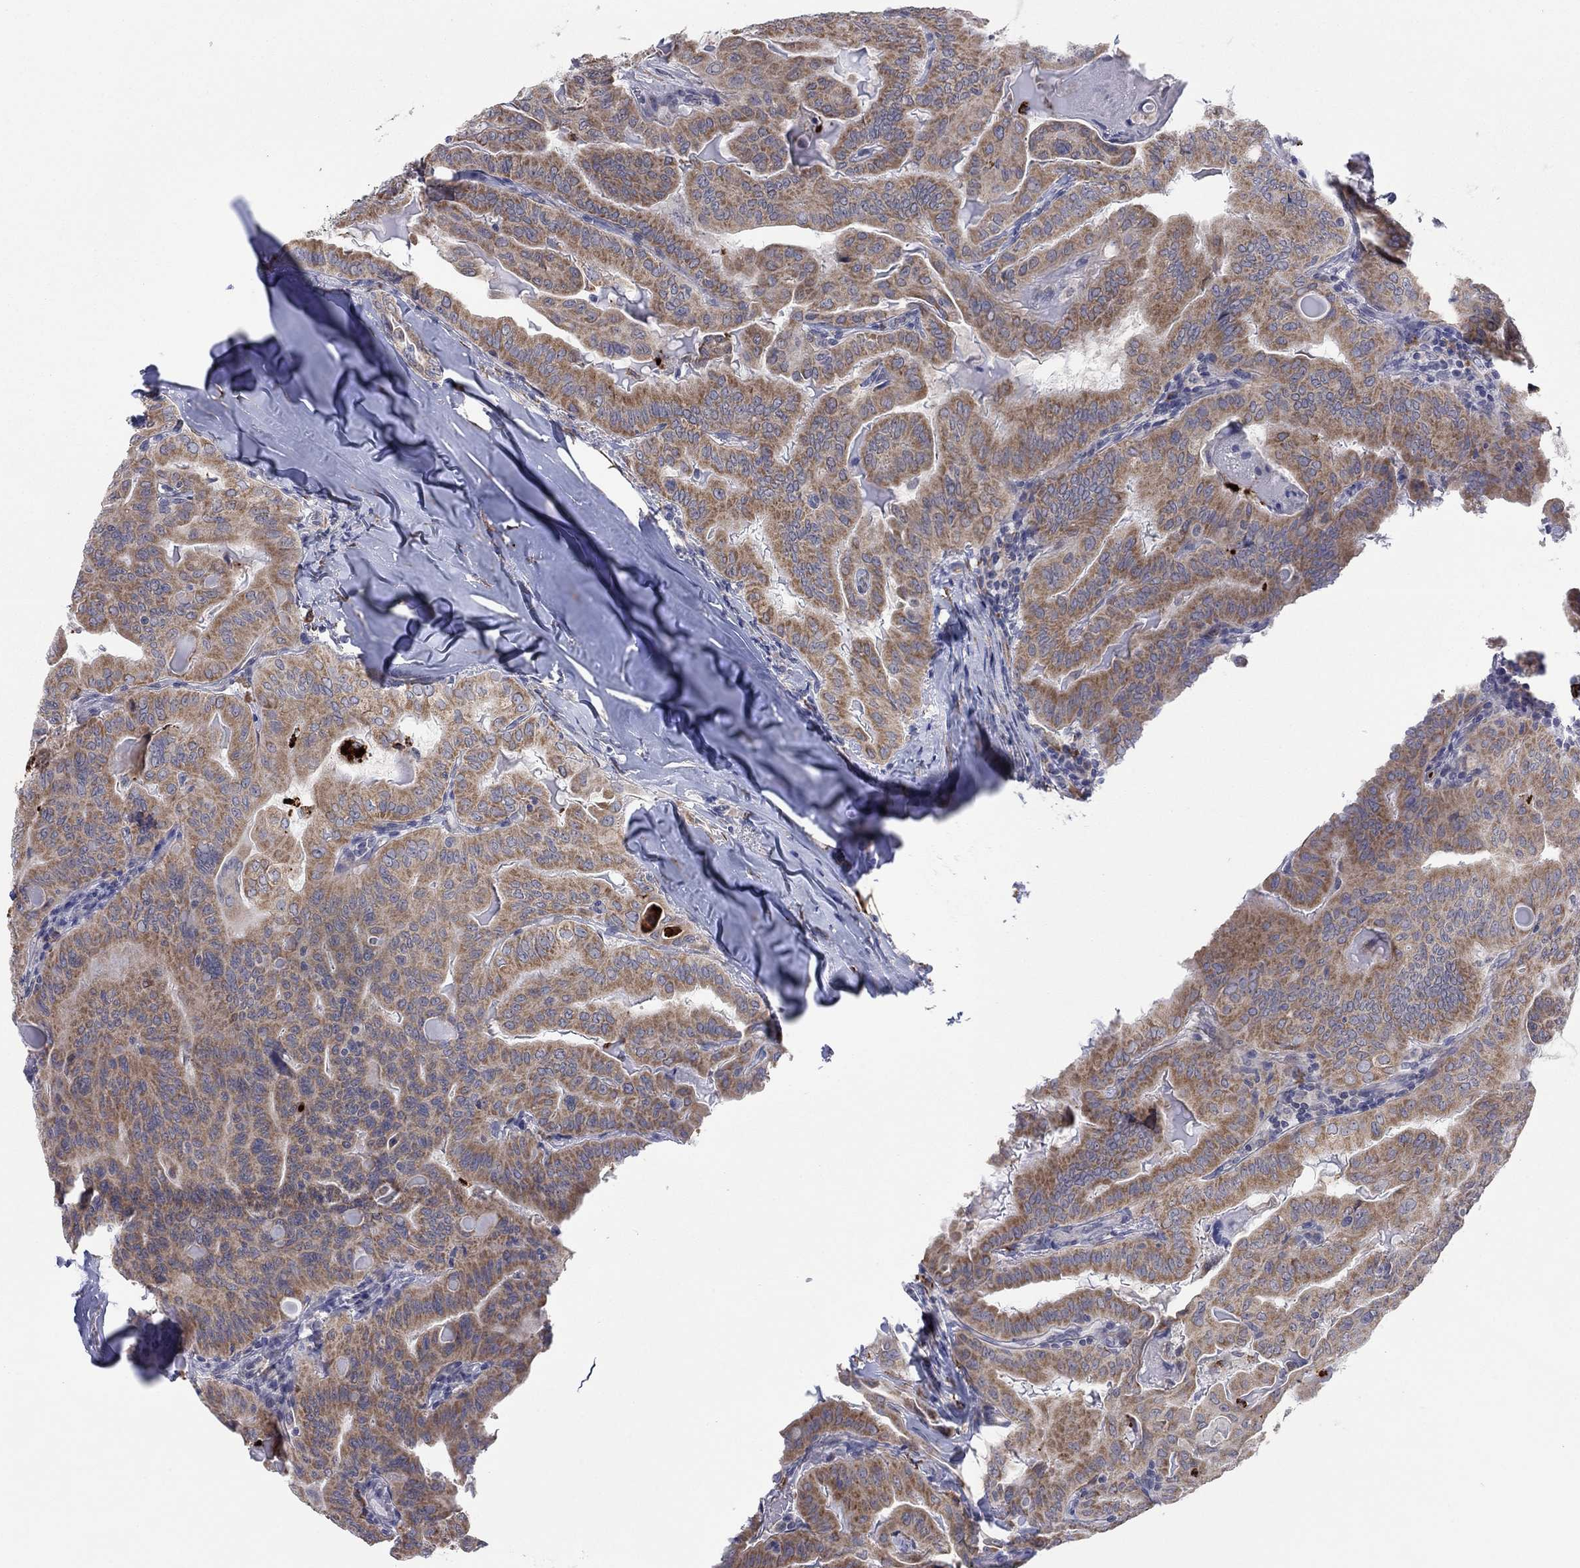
{"staining": {"intensity": "moderate", "quantity": ">75%", "location": "cytoplasmic/membranous"}, "tissue": "thyroid cancer", "cell_type": "Tumor cells", "image_type": "cancer", "snomed": [{"axis": "morphology", "description": "Papillary adenocarcinoma, NOS"}, {"axis": "topography", "description": "Thyroid gland"}], "caption": "This histopathology image displays IHC staining of human papillary adenocarcinoma (thyroid), with medium moderate cytoplasmic/membranous positivity in approximately >75% of tumor cells.", "gene": "MTRFR", "patient": {"sex": "female", "age": 68}}